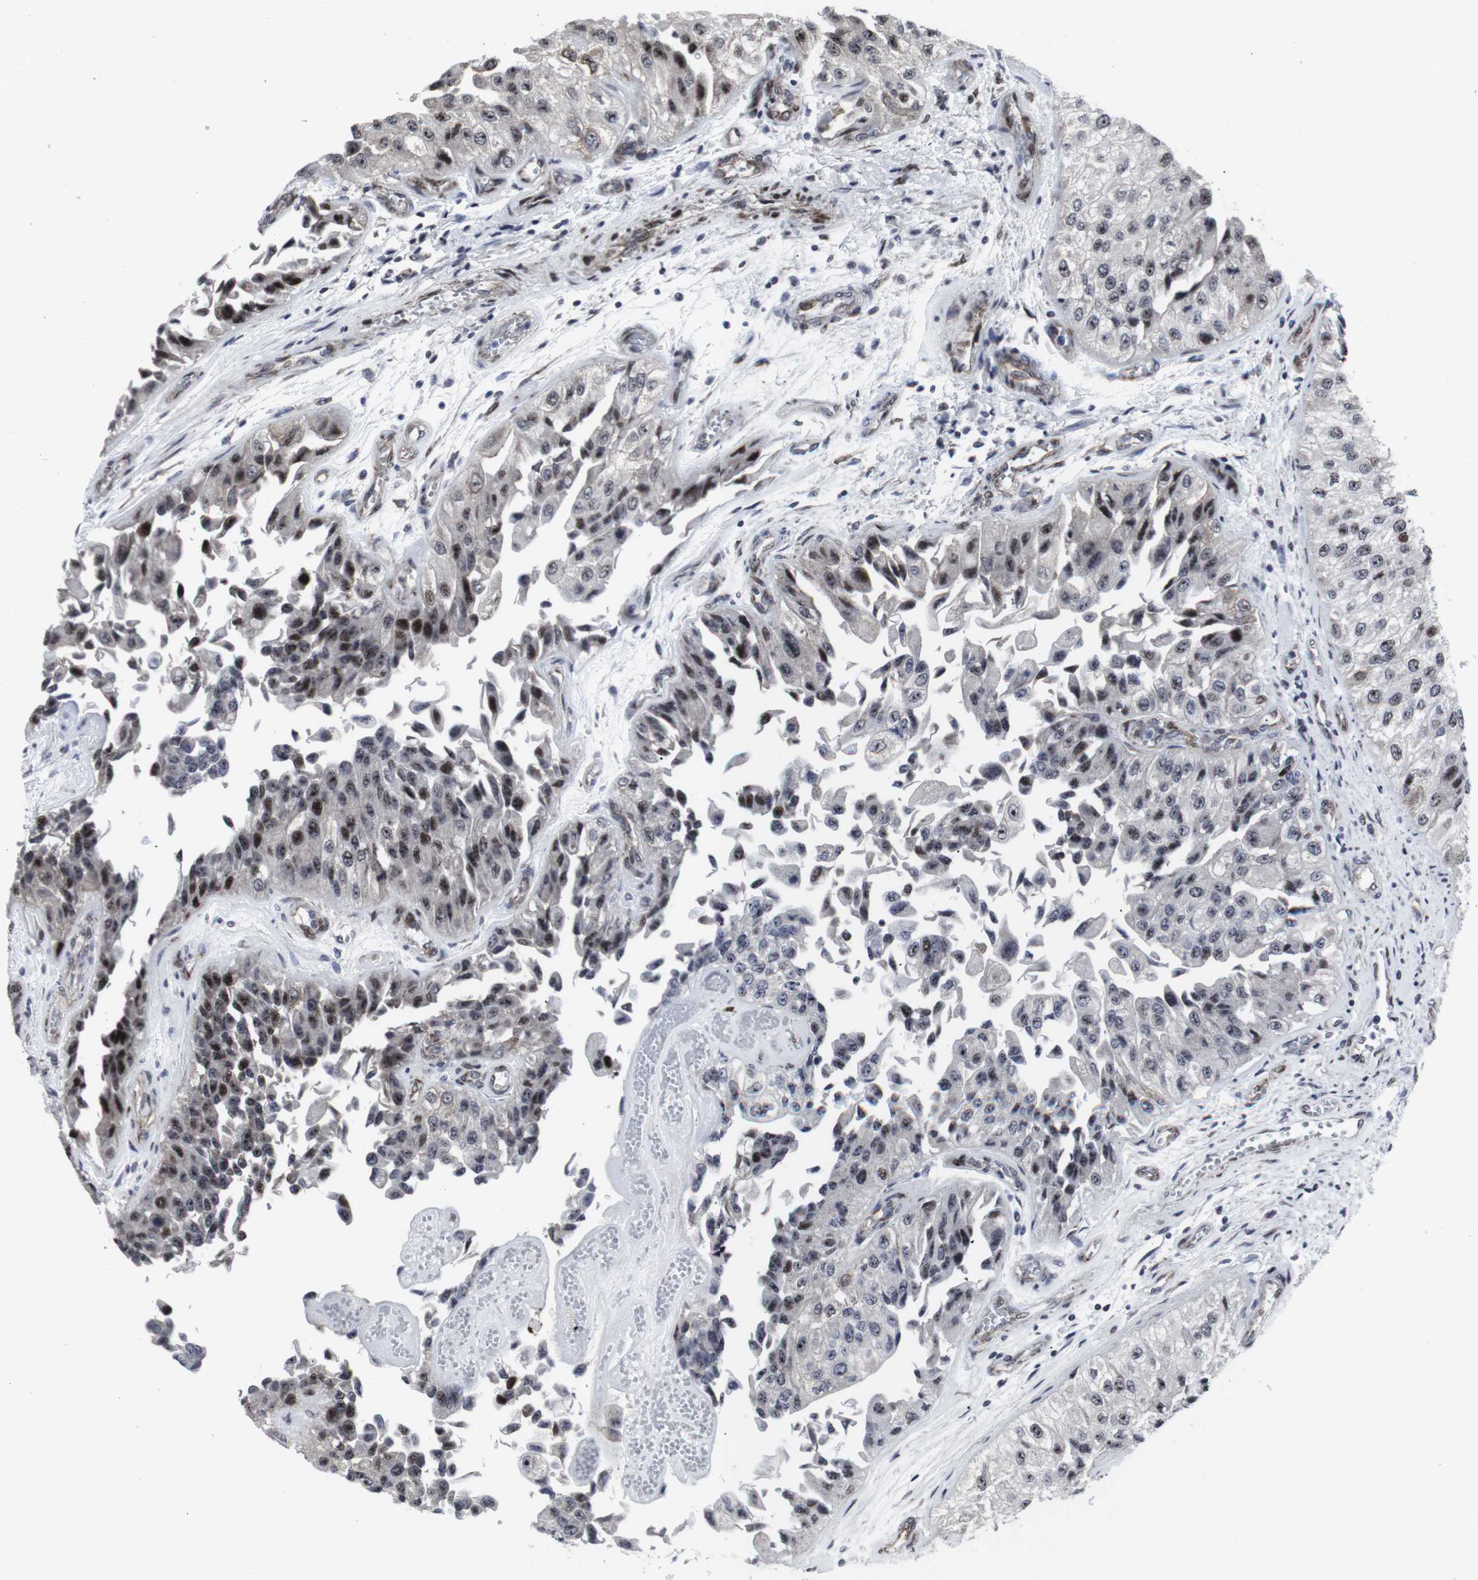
{"staining": {"intensity": "moderate", "quantity": "25%-75%", "location": "nuclear"}, "tissue": "urothelial cancer", "cell_type": "Tumor cells", "image_type": "cancer", "snomed": [{"axis": "morphology", "description": "Urothelial carcinoma, High grade"}, {"axis": "topography", "description": "Kidney"}, {"axis": "topography", "description": "Urinary bladder"}], "caption": "Immunohistochemistry staining of urothelial carcinoma (high-grade), which reveals medium levels of moderate nuclear staining in about 25%-75% of tumor cells indicating moderate nuclear protein staining. The staining was performed using DAB (brown) for protein detection and nuclei were counterstained in hematoxylin (blue).", "gene": "MLH1", "patient": {"sex": "male", "age": 77}}